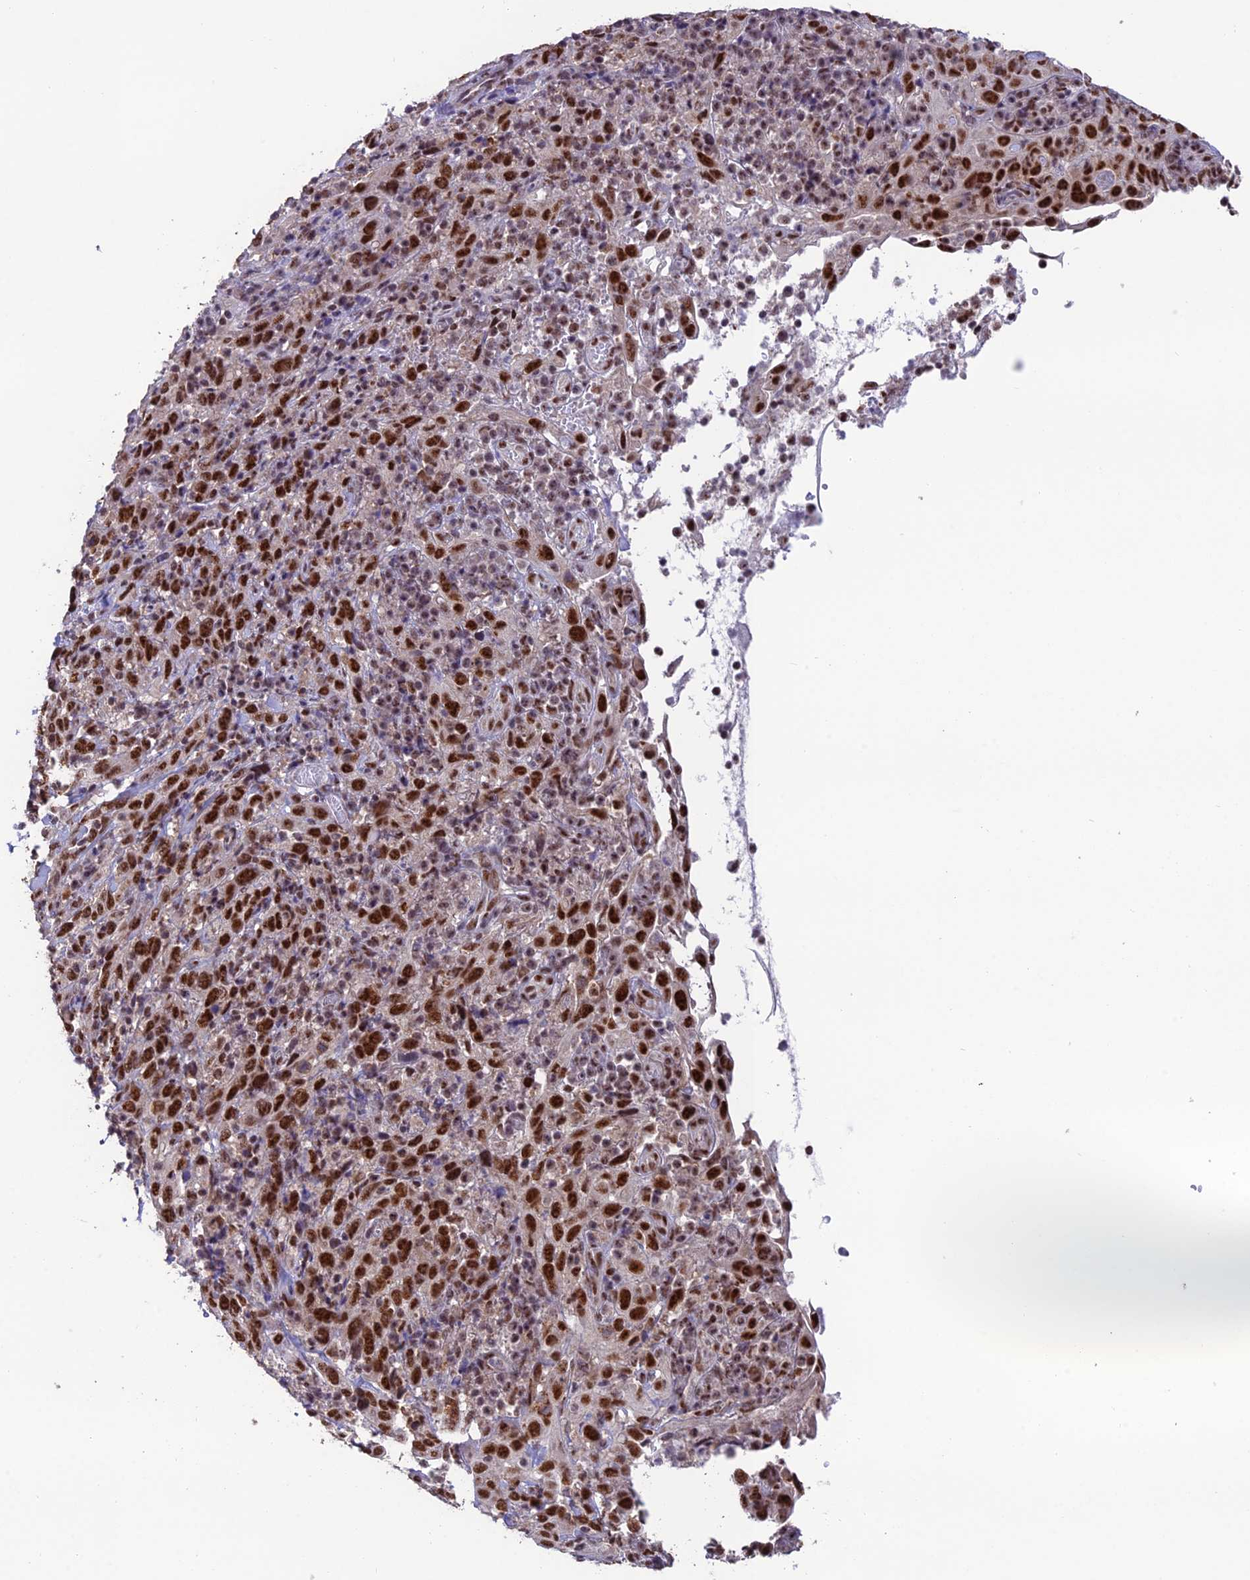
{"staining": {"intensity": "strong", "quantity": ">75%", "location": "nuclear"}, "tissue": "cervical cancer", "cell_type": "Tumor cells", "image_type": "cancer", "snomed": [{"axis": "morphology", "description": "Squamous cell carcinoma, NOS"}, {"axis": "topography", "description": "Cervix"}], "caption": "Immunohistochemistry (DAB) staining of human squamous cell carcinoma (cervical) demonstrates strong nuclear protein expression in about >75% of tumor cells.", "gene": "THOC7", "patient": {"sex": "female", "age": 46}}